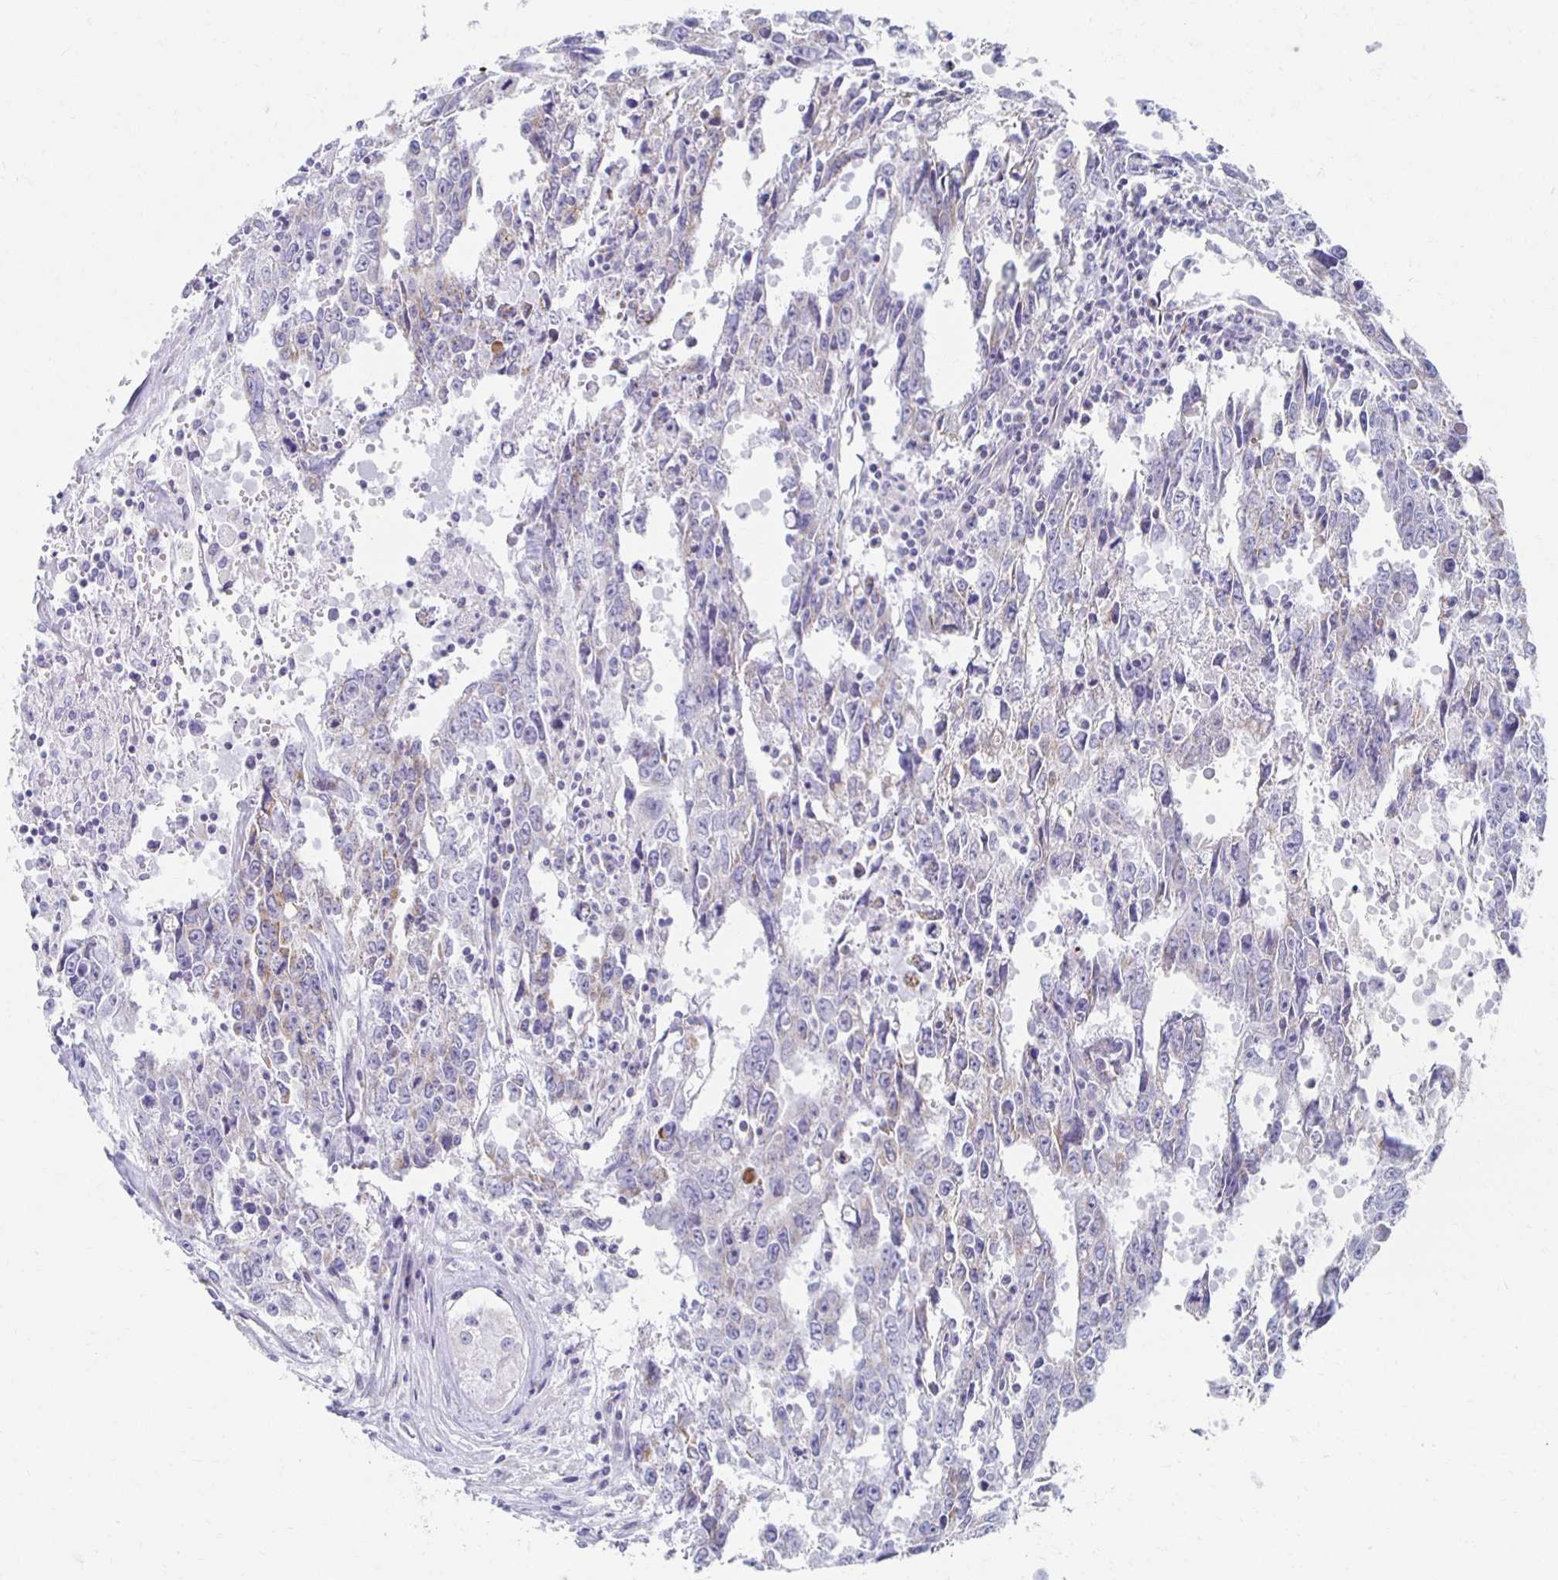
{"staining": {"intensity": "weak", "quantity": "25%-75%", "location": "cytoplasmic/membranous"}, "tissue": "testis cancer", "cell_type": "Tumor cells", "image_type": "cancer", "snomed": [{"axis": "morphology", "description": "Carcinoma, Embryonal, NOS"}, {"axis": "topography", "description": "Testis"}], "caption": "About 25%-75% of tumor cells in human testis cancer (embryonal carcinoma) display weak cytoplasmic/membranous protein positivity as visualized by brown immunohistochemical staining.", "gene": "TEX44", "patient": {"sex": "male", "age": 22}}